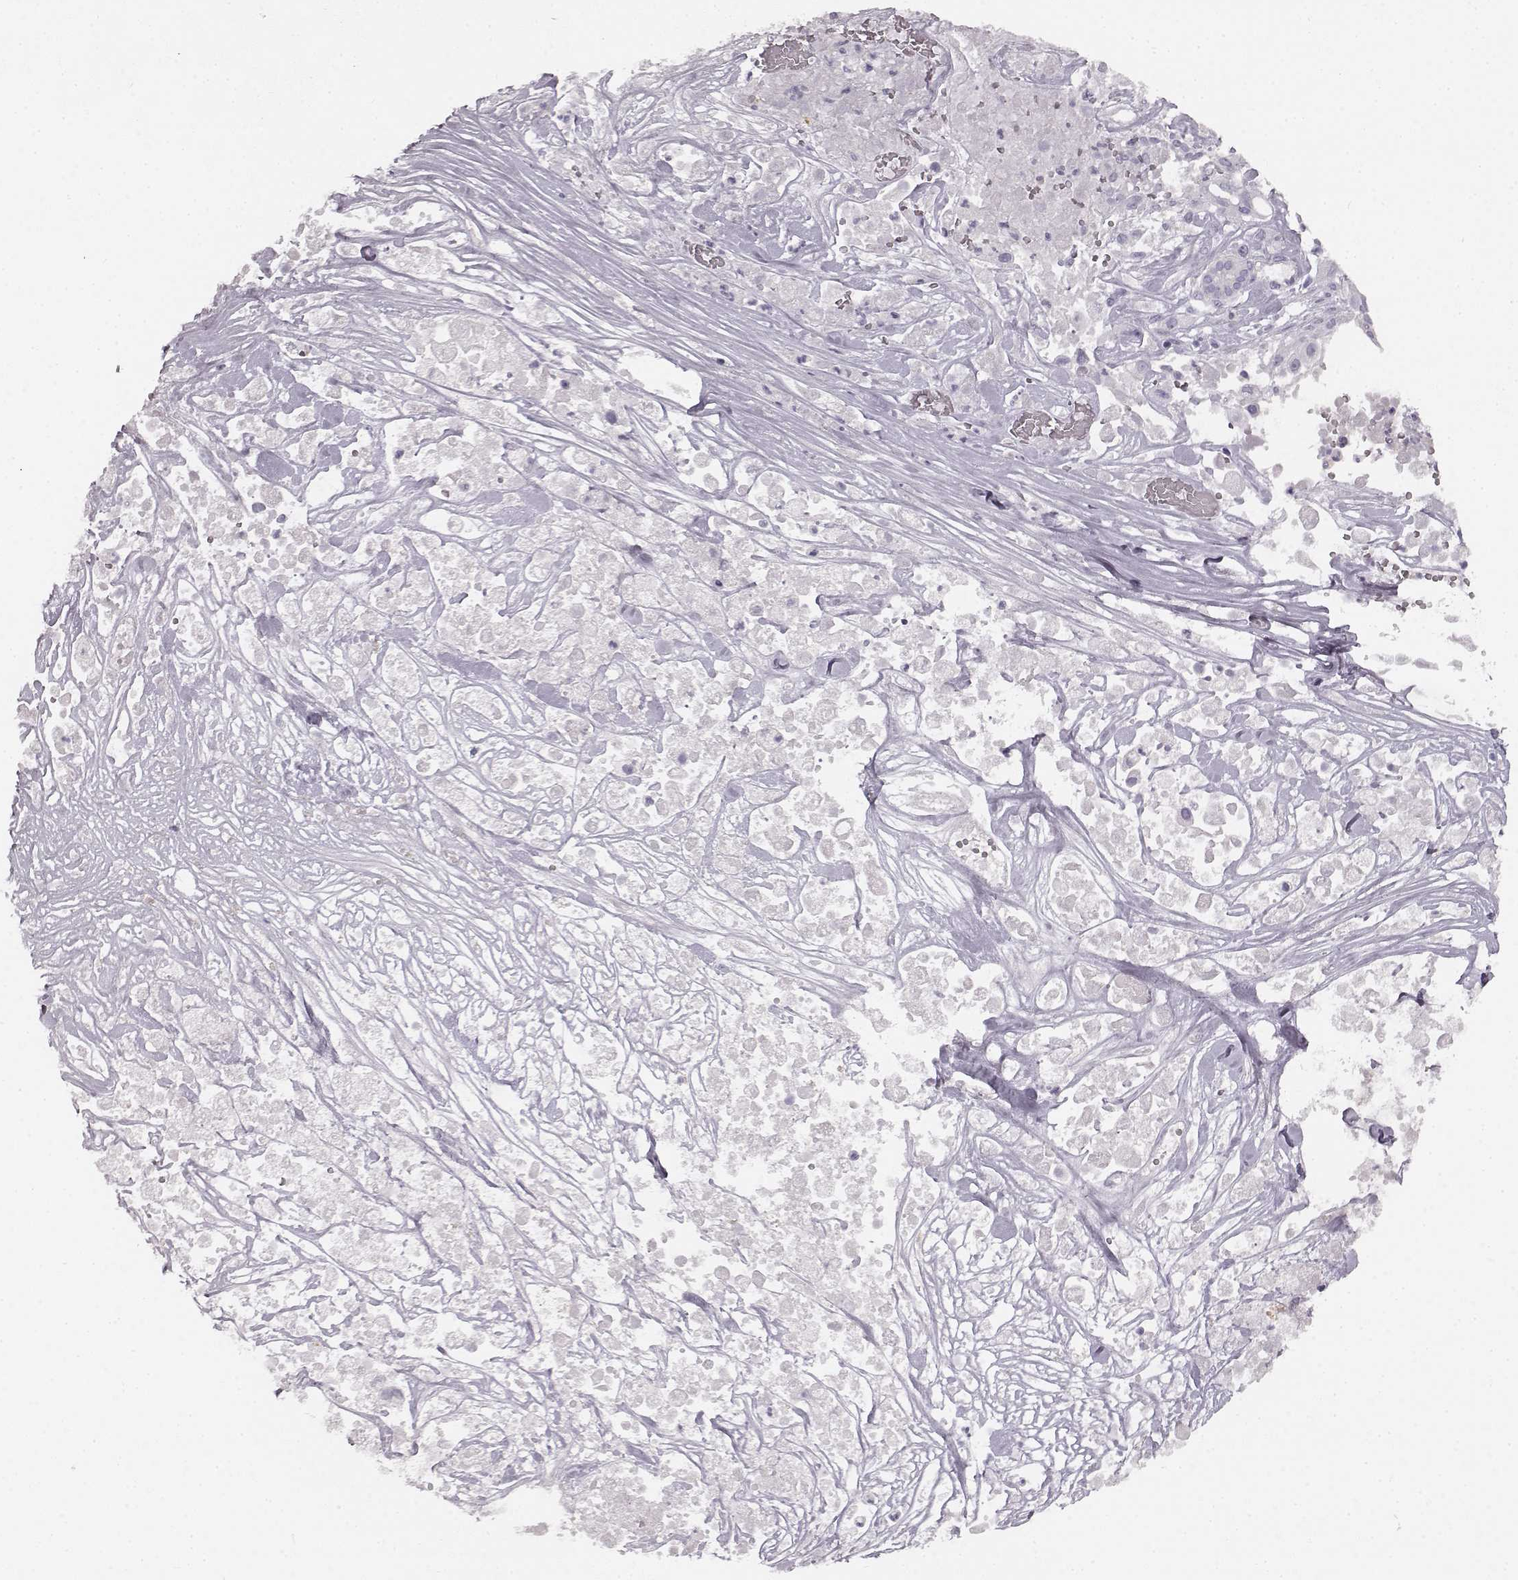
{"staining": {"intensity": "negative", "quantity": "none", "location": "none"}, "tissue": "pancreatic cancer", "cell_type": "Tumor cells", "image_type": "cancer", "snomed": [{"axis": "morphology", "description": "Adenocarcinoma, NOS"}, {"axis": "topography", "description": "Pancreas"}], "caption": "Protein analysis of pancreatic adenocarcinoma displays no significant positivity in tumor cells.", "gene": "KIAA0319", "patient": {"sex": "male", "age": 44}}